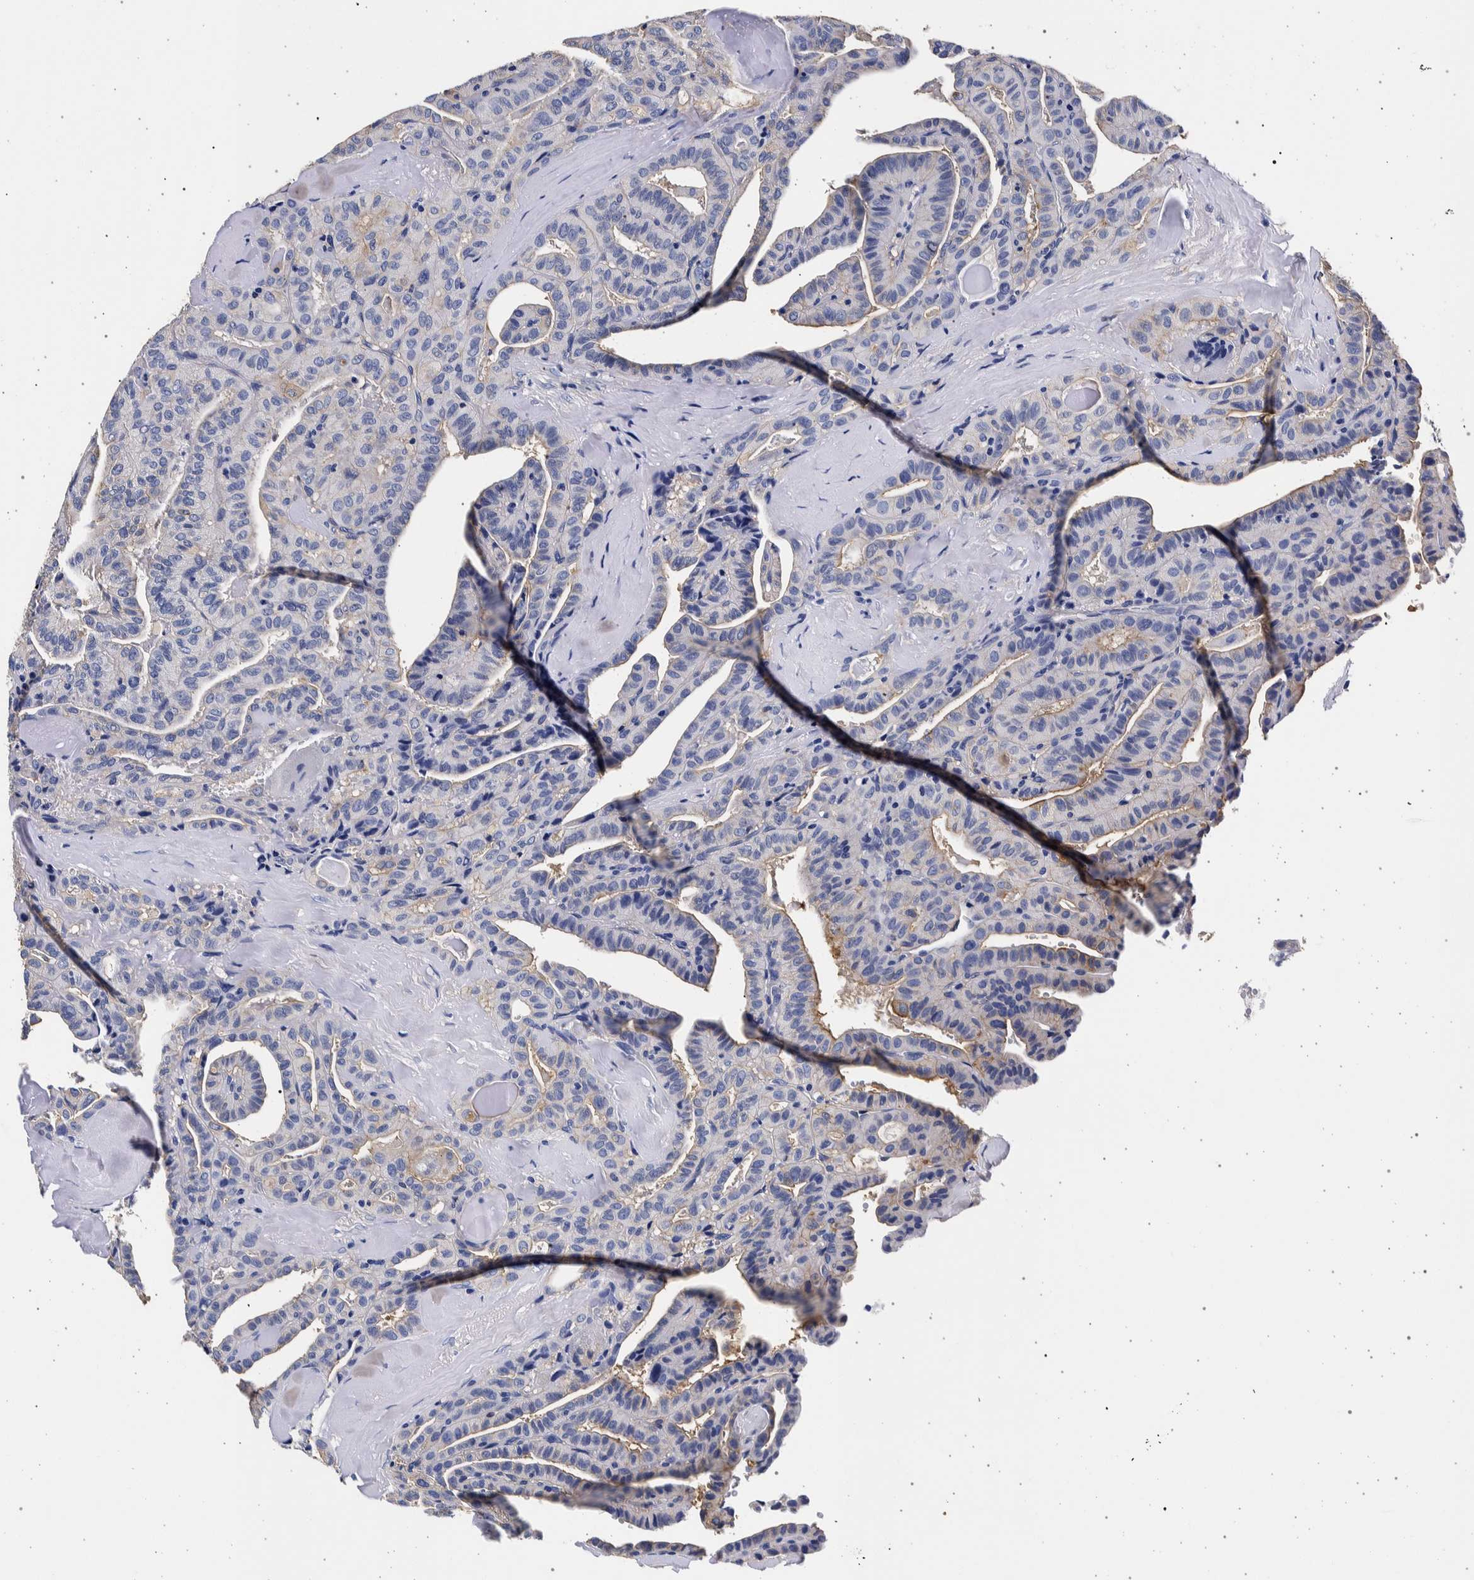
{"staining": {"intensity": "weak", "quantity": "<25%", "location": "cytoplasmic/membranous"}, "tissue": "thyroid cancer", "cell_type": "Tumor cells", "image_type": "cancer", "snomed": [{"axis": "morphology", "description": "Papillary adenocarcinoma, NOS"}, {"axis": "topography", "description": "Thyroid gland"}], "caption": "Immunohistochemistry histopathology image of neoplastic tissue: papillary adenocarcinoma (thyroid) stained with DAB displays no significant protein staining in tumor cells.", "gene": "NIBAN2", "patient": {"sex": "male", "age": 77}}